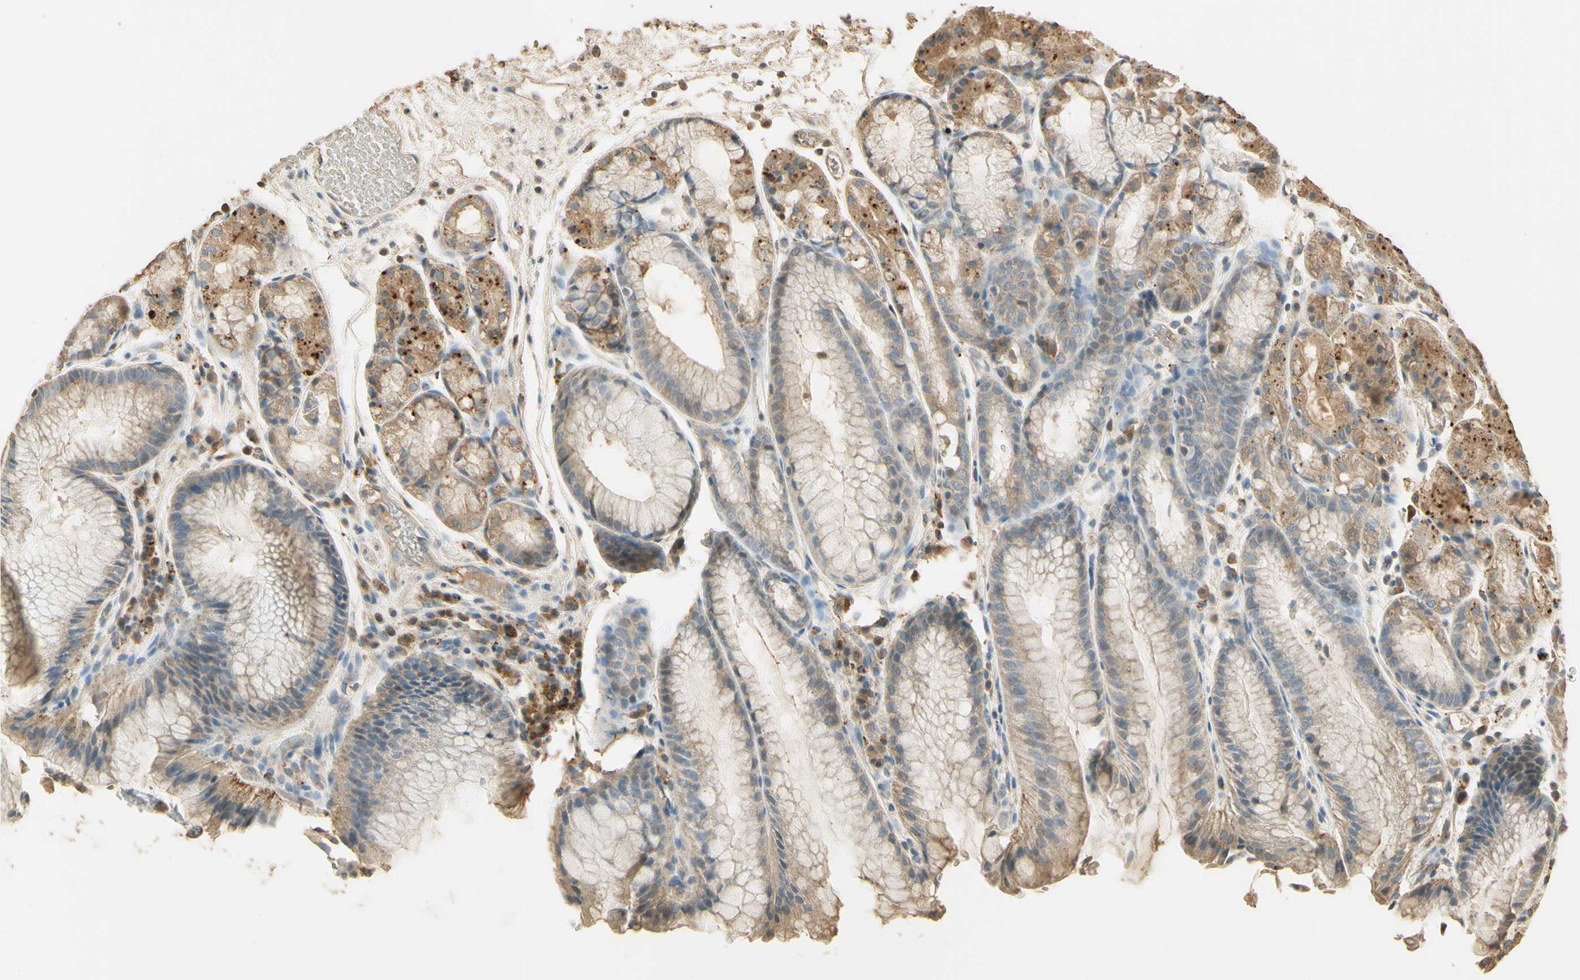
{"staining": {"intensity": "moderate", "quantity": ">75%", "location": "cytoplasmic/membranous"}, "tissue": "stomach", "cell_type": "Glandular cells", "image_type": "normal", "snomed": [{"axis": "morphology", "description": "Normal tissue, NOS"}, {"axis": "topography", "description": "Stomach, upper"}], "caption": "This image demonstrates IHC staining of unremarkable human stomach, with medium moderate cytoplasmic/membranous positivity in approximately >75% of glandular cells.", "gene": "ARHGEF17", "patient": {"sex": "male", "age": 72}}